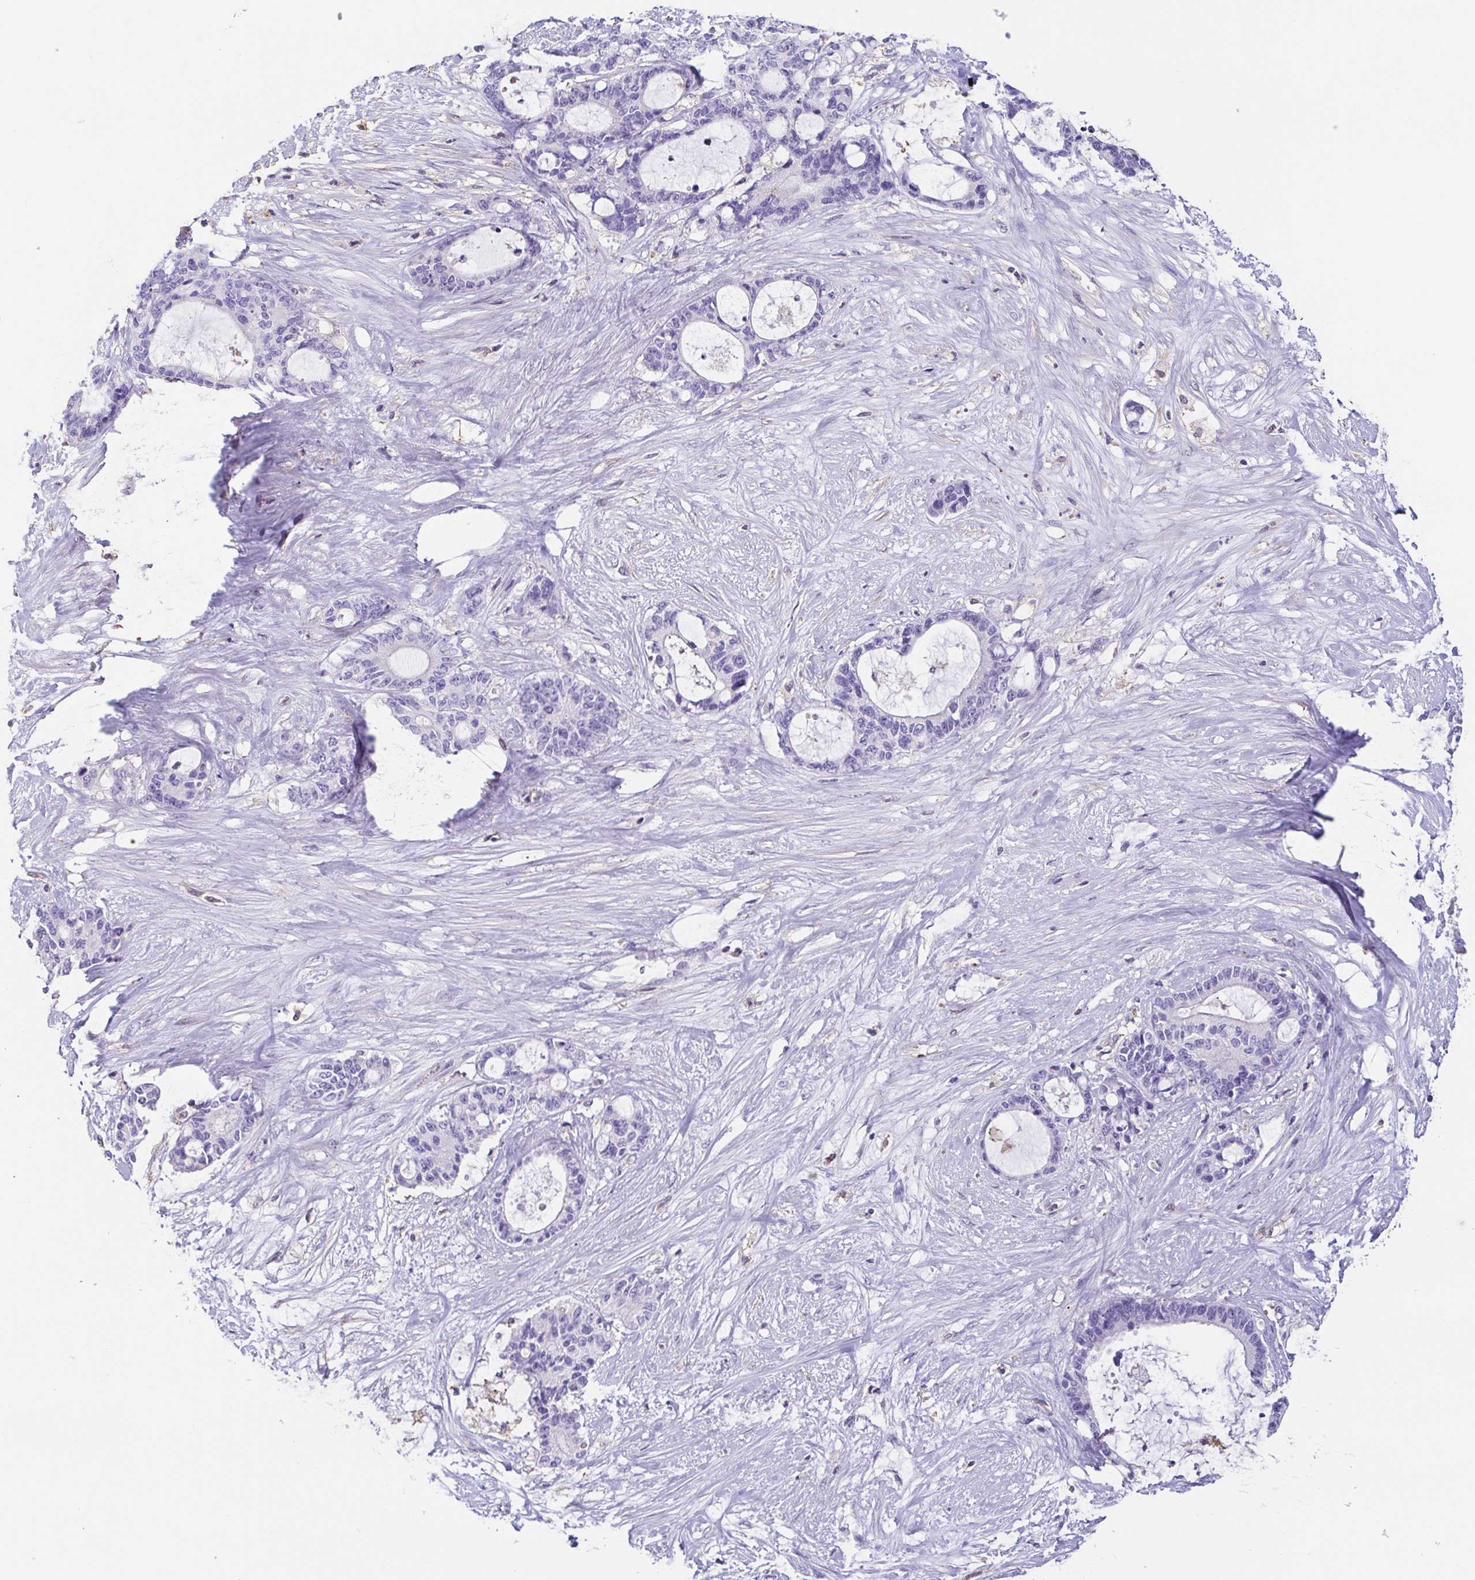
{"staining": {"intensity": "negative", "quantity": "none", "location": "none"}, "tissue": "liver cancer", "cell_type": "Tumor cells", "image_type": "cancer", "snomed": [{"axis": "morphology", "description": "Normal tissue, NOS"}, {"axis": "morphology", "description": "Cholangiocarcinoma"}, {"axis": "topography", "description": "Liver"}, {"axis": "topography", "description": "Peripheral nerve tissue"}], "caption": "Tumor cells are negative for protein expression in human cholangiocarcinoma (liver). (DAB immunohistochemistry with hematoxylin counter stain).", "gene": "ANXA10", "patient": {"sex": "female", "age": 73}}